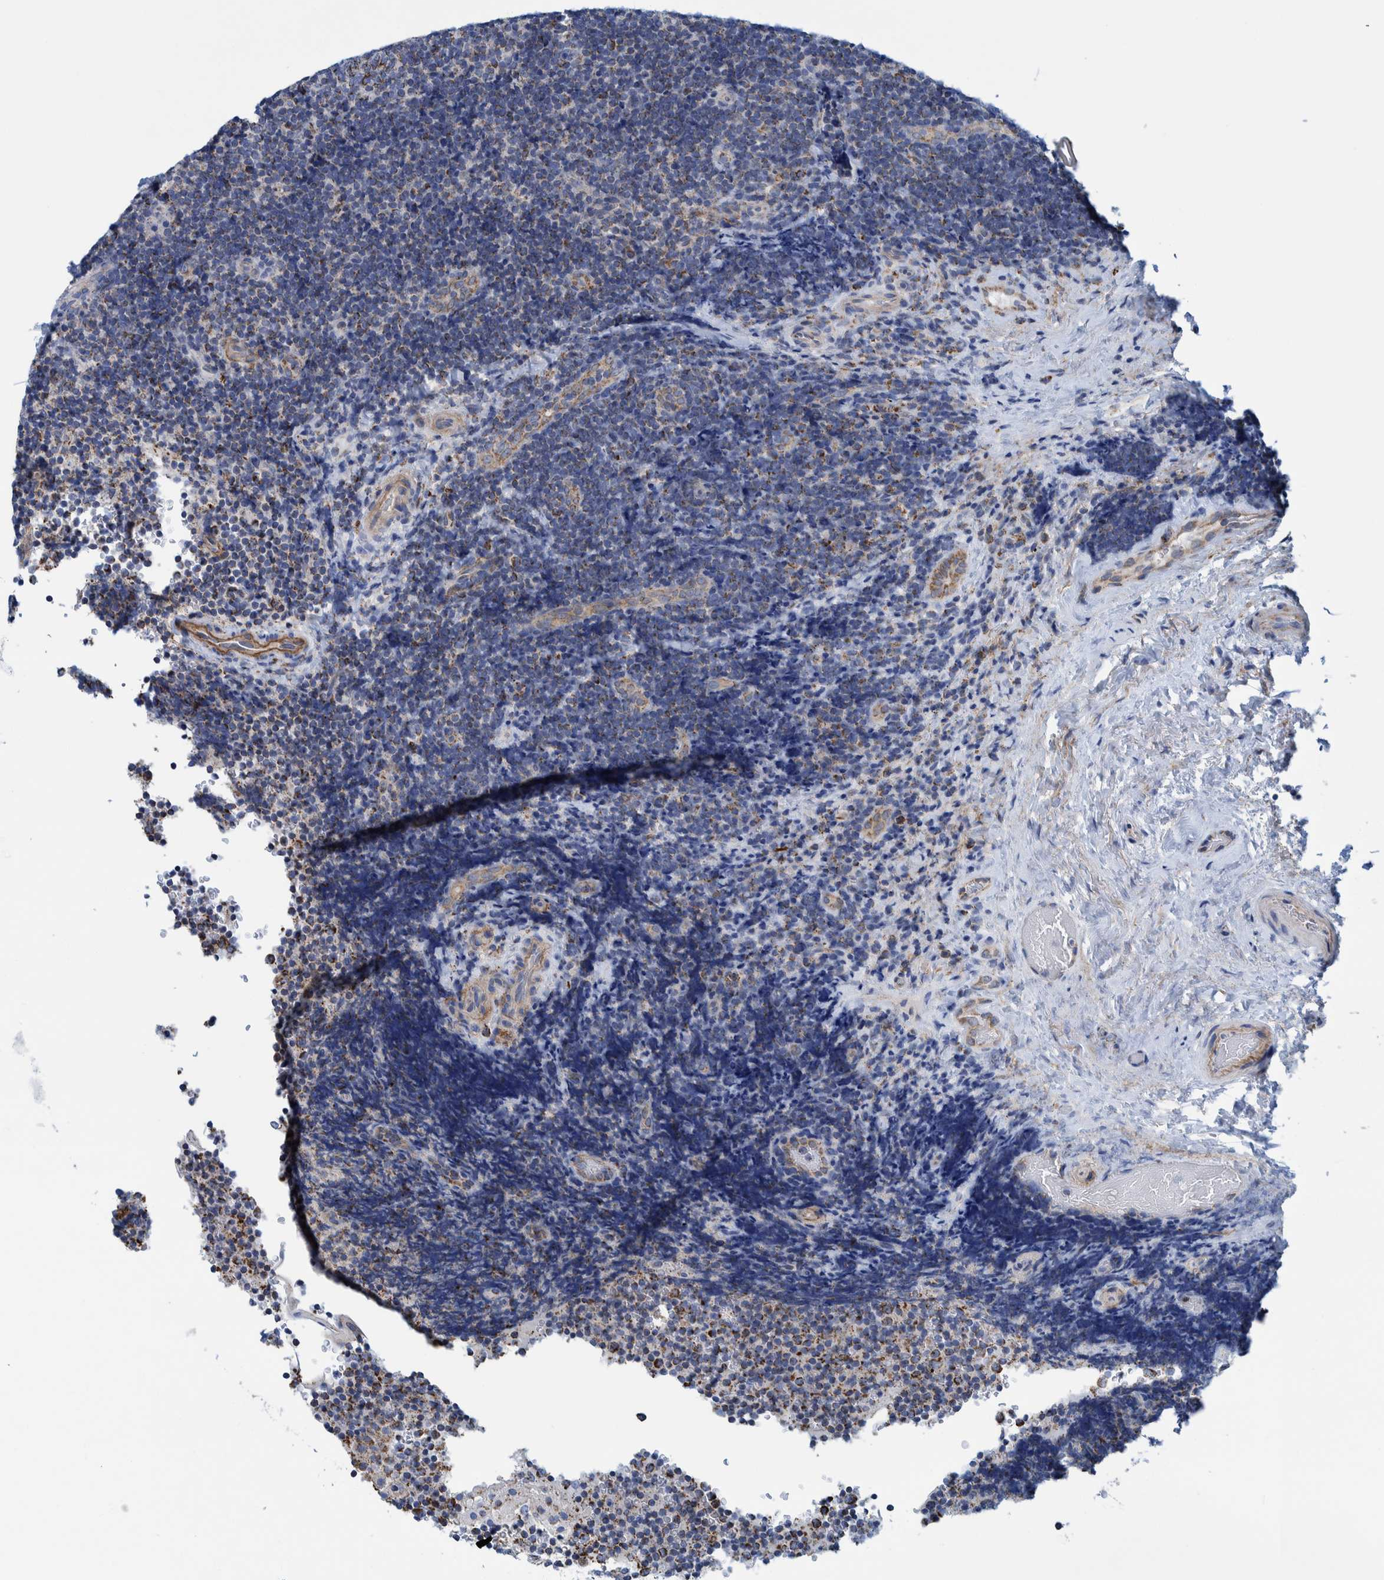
{"staining": {"intensity": "weak", "quantity": "25%-75%", "location": "cytoplasmic/membranous"}, "tissue": "lymphoma", "cell_type": "Tumor cells", "image_type": "cancer", "snomed": [{"axis": "morphology", "description": "Malignant lymphoma, non-Hodgkin's type, High grade"}, {"axis": "topography", "description": "Tonsil"}], "caption": "High-grade malignant lymphoma, non-Hodgkin's type stained for a protein (brown) shows weak cytoplasmic/membranous positive positivity in approximately 25%-75% of tumor cells.", "gene": "MRPS7", "patient": {"sex": "female", "age": 36}}